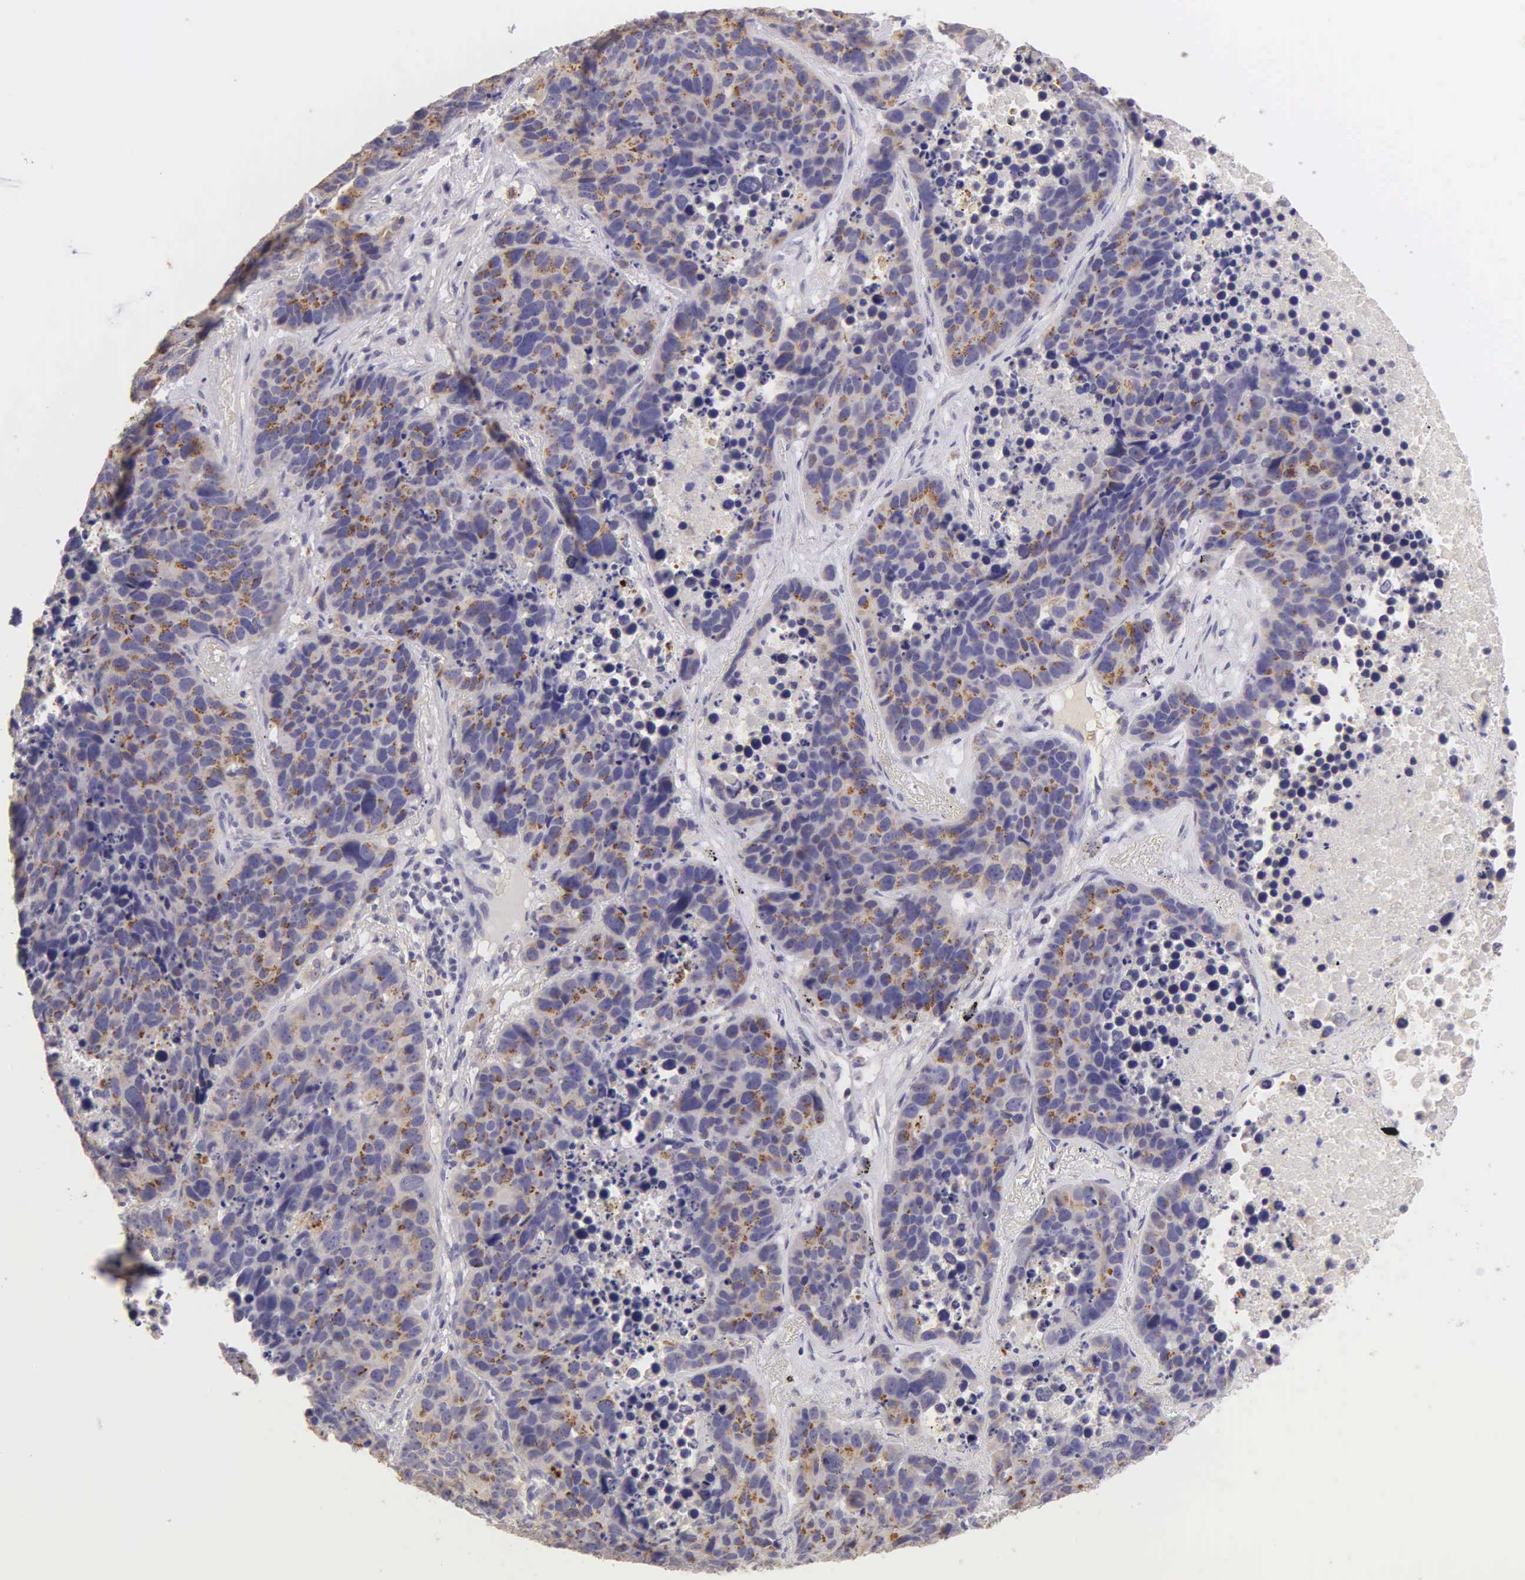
{"staining": {"intensity": "weak", "quantity": "<25%", "location": "cytoplasmic/membranous"}, "tissue": "lung cancer", "cell_type": "Tumor cells", "image_type": "cancer", "snomed": [{"axis": "morphology", "description": "Carcinoid, malignant, NOS"}, {"axis": "topography", "description": "Lung"}], "caption": "High magnification brightfield microscopy of lung cancer stained with DAB (3,3'-diaminobenzidine) (brown) and counterstained with hematoxylin (blue): tumor cells show no significant positivity.", "gene": "ESR1", "patient": {"sex": "male", "age": 60}}